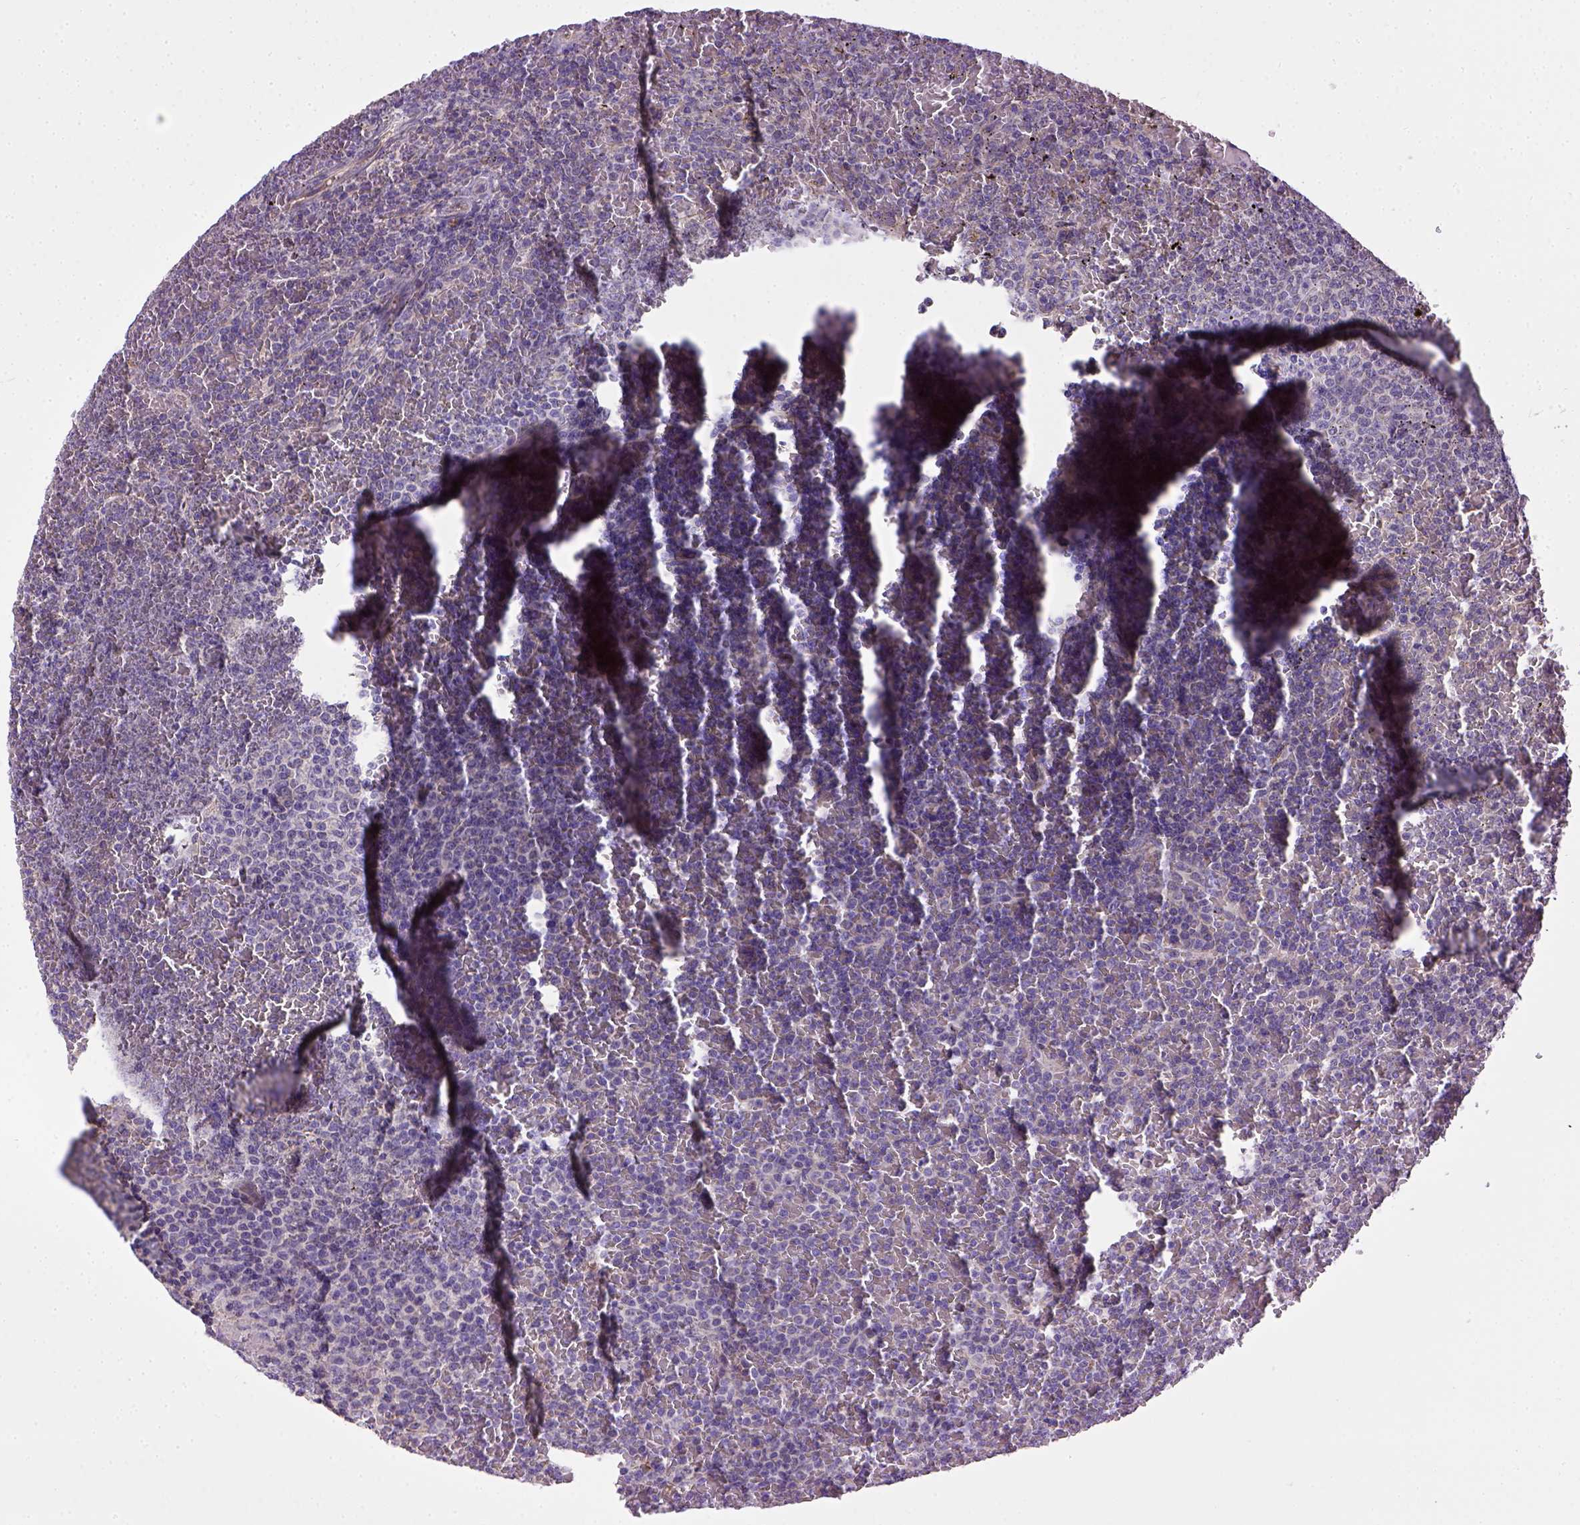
{"staining": {"intensity": "negative", "quantity": "none", "location": "none"}, "tissue": "lymphoma", "cell_type": "Tumor cells", "image_type": "cancer", "snomed": [{"axis": "morphology", "description": "Malignant lymphoma, non-Hodgkin's type, Low grade"}, {"axis": "topography", "description": "Spleen"}], "caption": "Histopathology image shows no significant protein expression in tumor cells of lymphoma.", "gene": "ENG", "patient": {"sex": "female", "age": 77}}